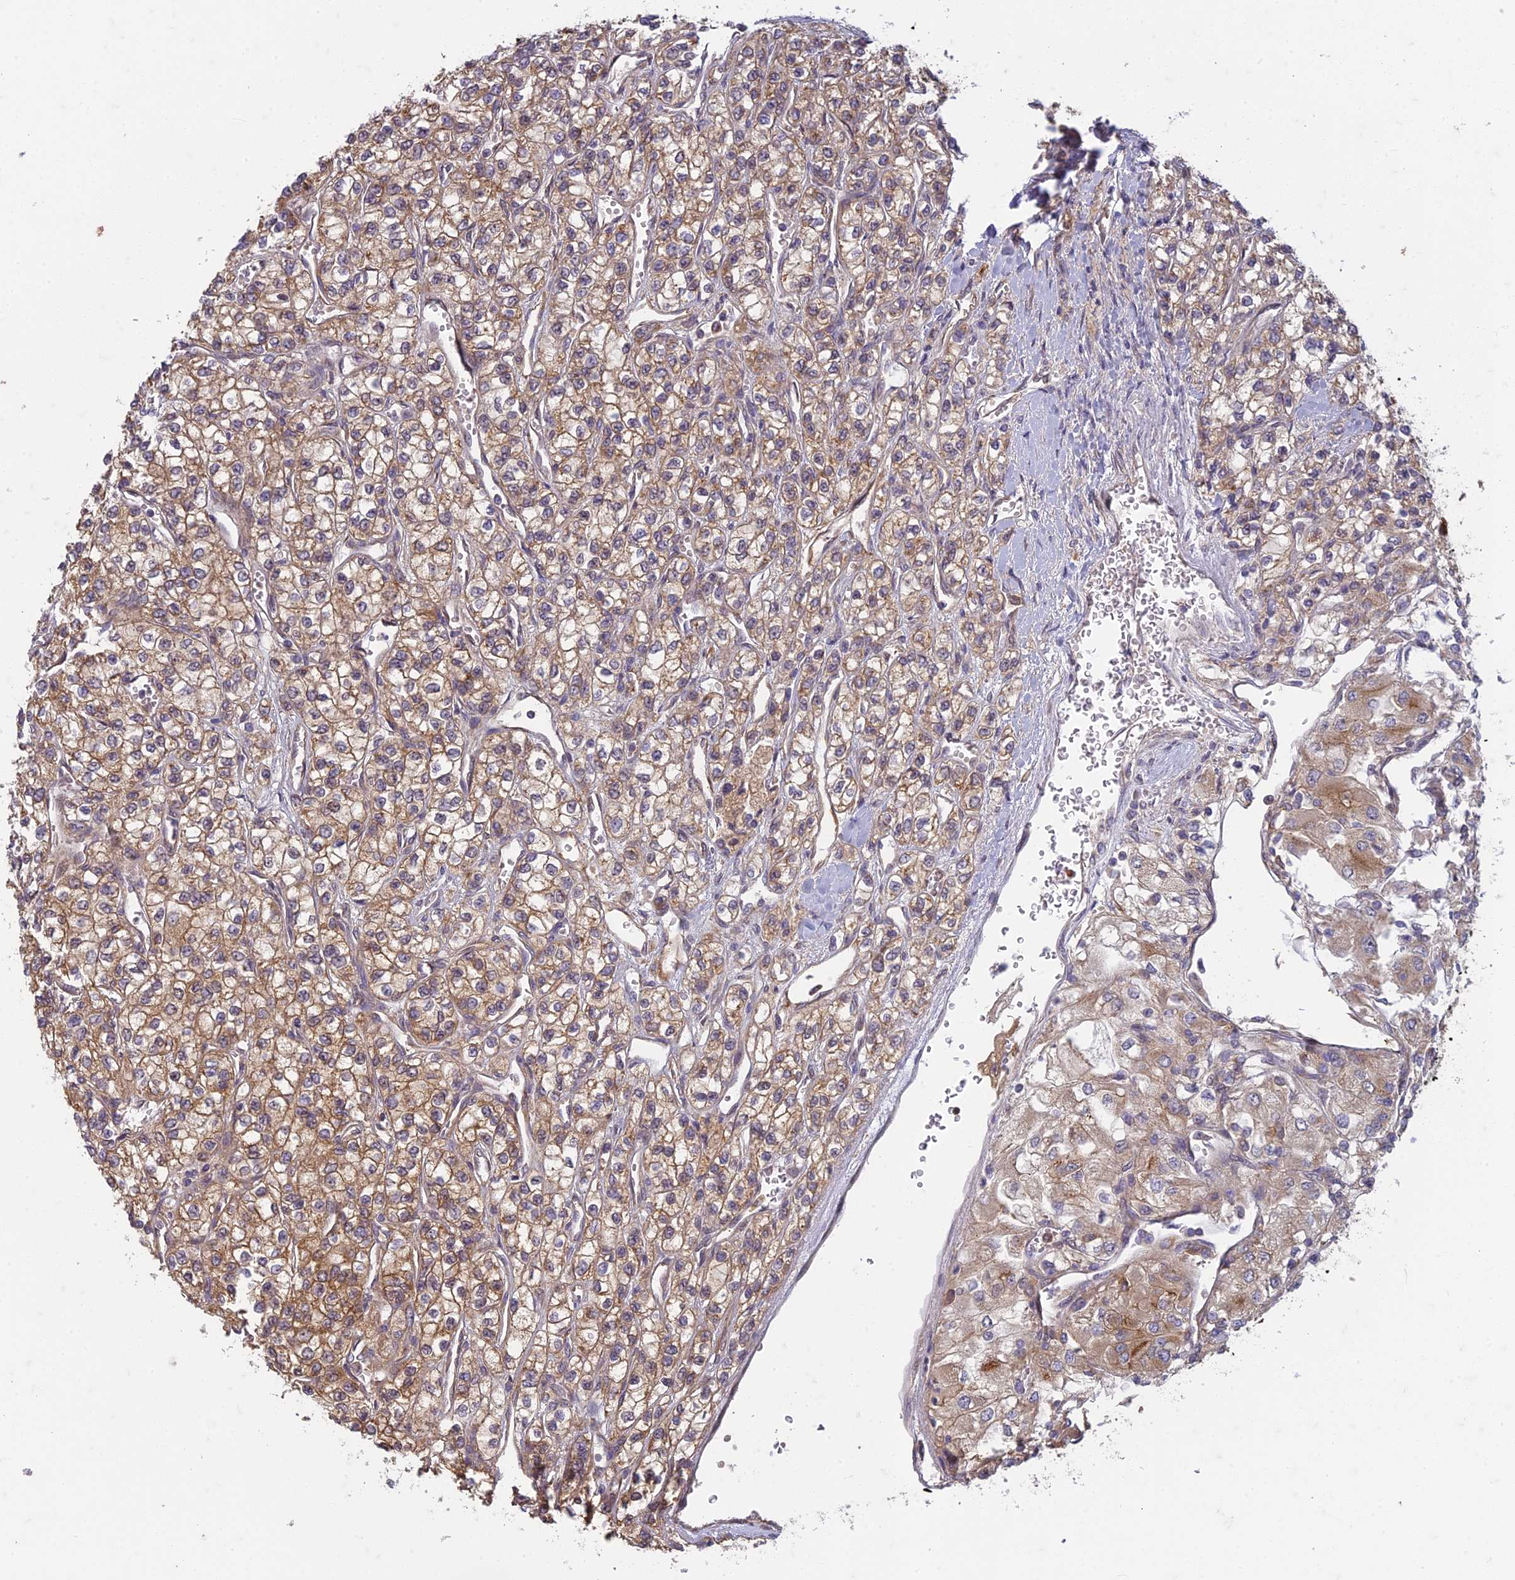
{"staining": {"intensity": "moderate", "quantity": "25%-75%", "location": "cytoplasmic/membranous"}, "tissue": "renal cancer", "cell_type": "Tumor cells", "image_type": "cancer", "snomed": [{"axis": "morphology", "description": "Adenocarcinoma, NOS"}, {"axis": "topography", "description": "Kidney"}], "caption": "Protein expression analysis of renal cancer demonstrates moderate cytoplasmic/membranous staining in approximately 25%-75% of tumor cells. (DAB IHC with brightfield microscopy, high magnification).", "gene": "TCF25", "patient": {"sex": "male", "age": 80}}